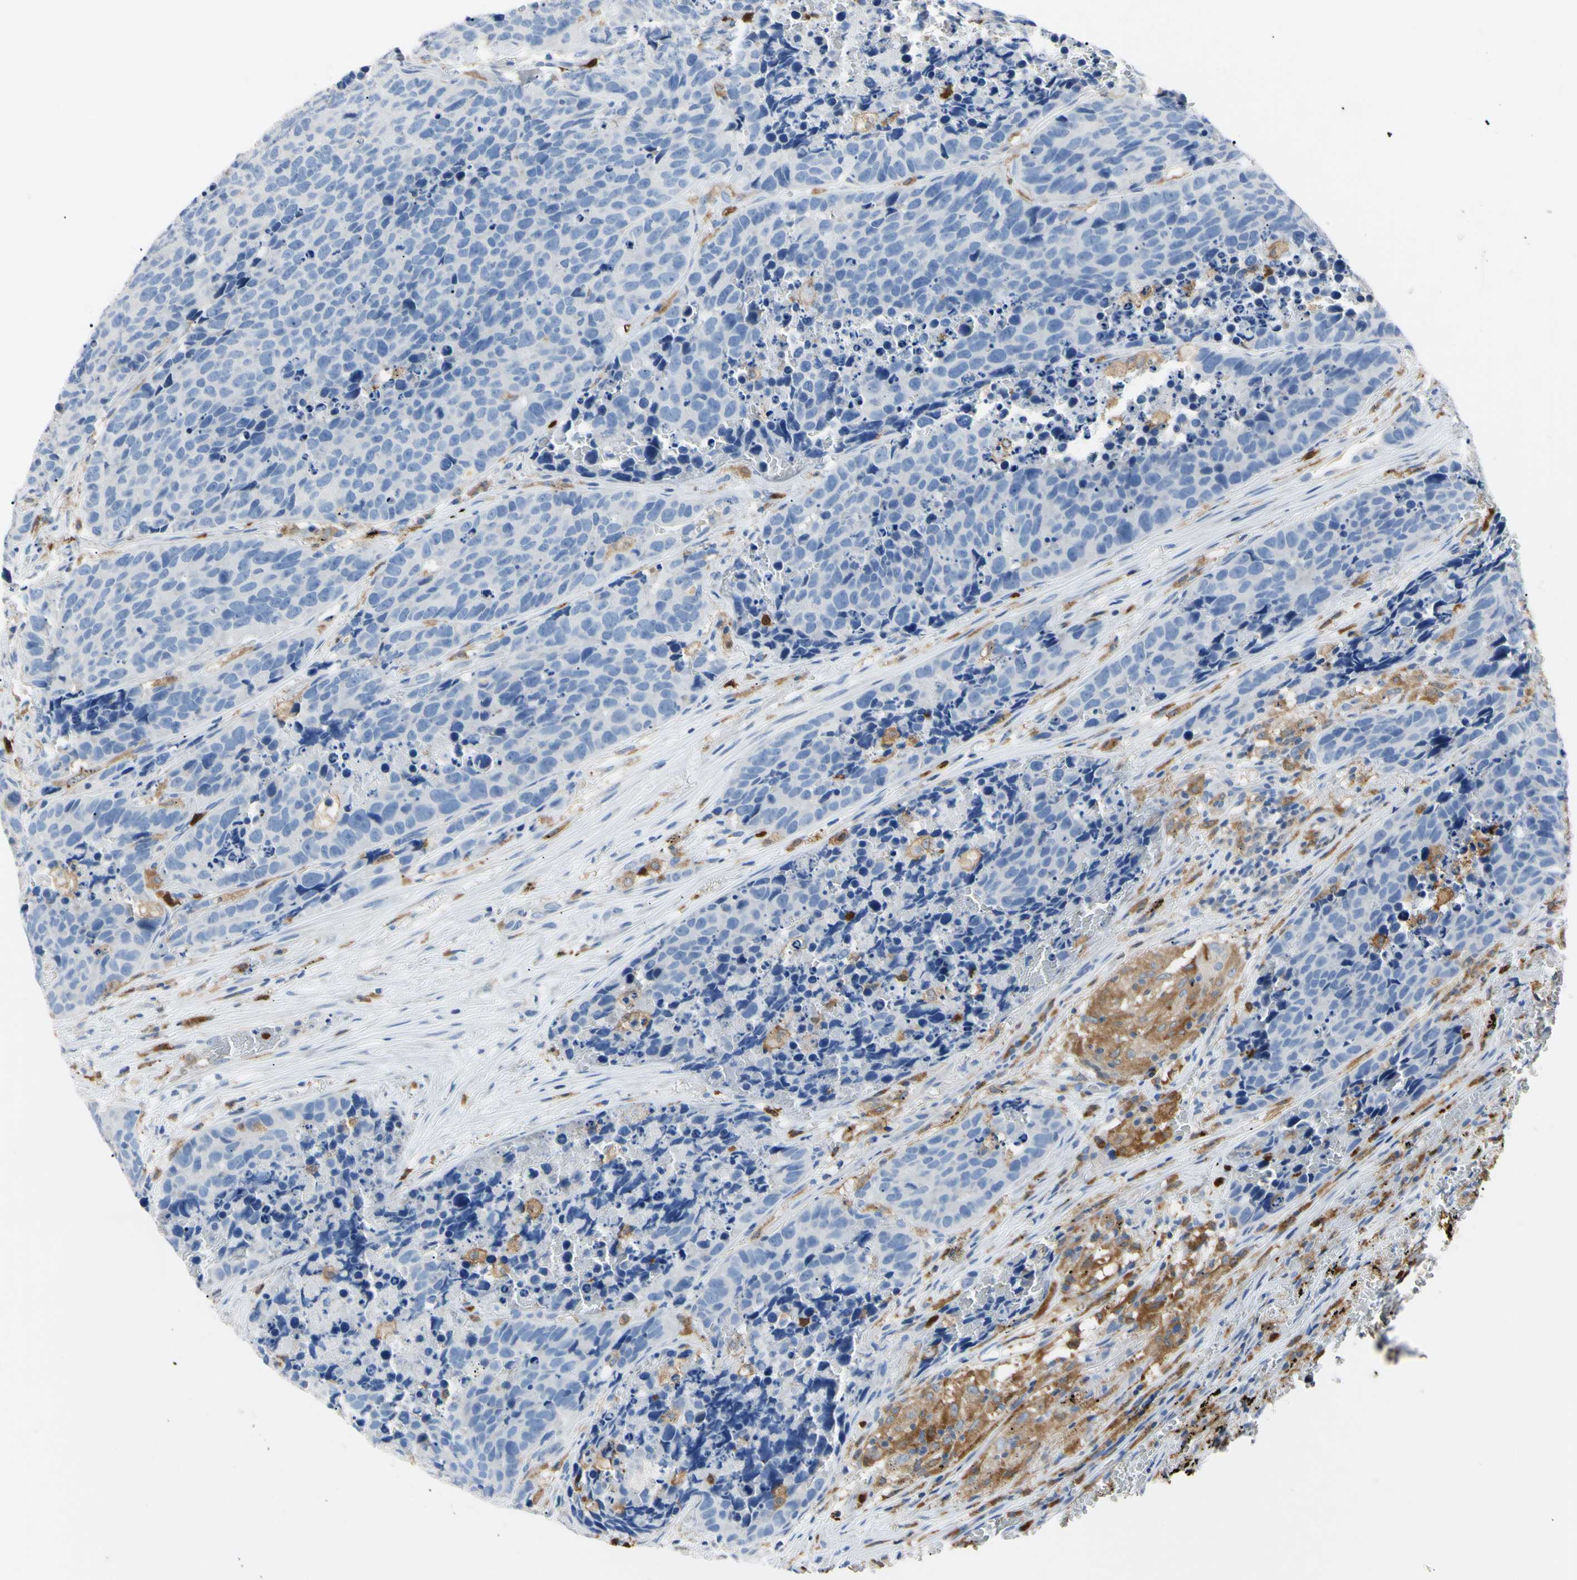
{"staining": {"intensity": "negative", "quantity": "none", "location": "none"}, "tissue": "carcinoid", "cell_type": "Tumor cells", "image_type": "cancer", "snomed": [{"axis": "morphology", "description": "Carcinoid, malignant, NOS"}, {"axis": "topography", "description": "Lung"}], "caption": "The IHC image has no significant positivity in tumor cells of carcinoid tissue. (DAB (3,3'-diaminobenzidine) immunohistochemistry (IHC) visualized using brightfield microscopy, high magnification).", "gene": "NCF4", "patient": {"sex": "male", "age": 60}}